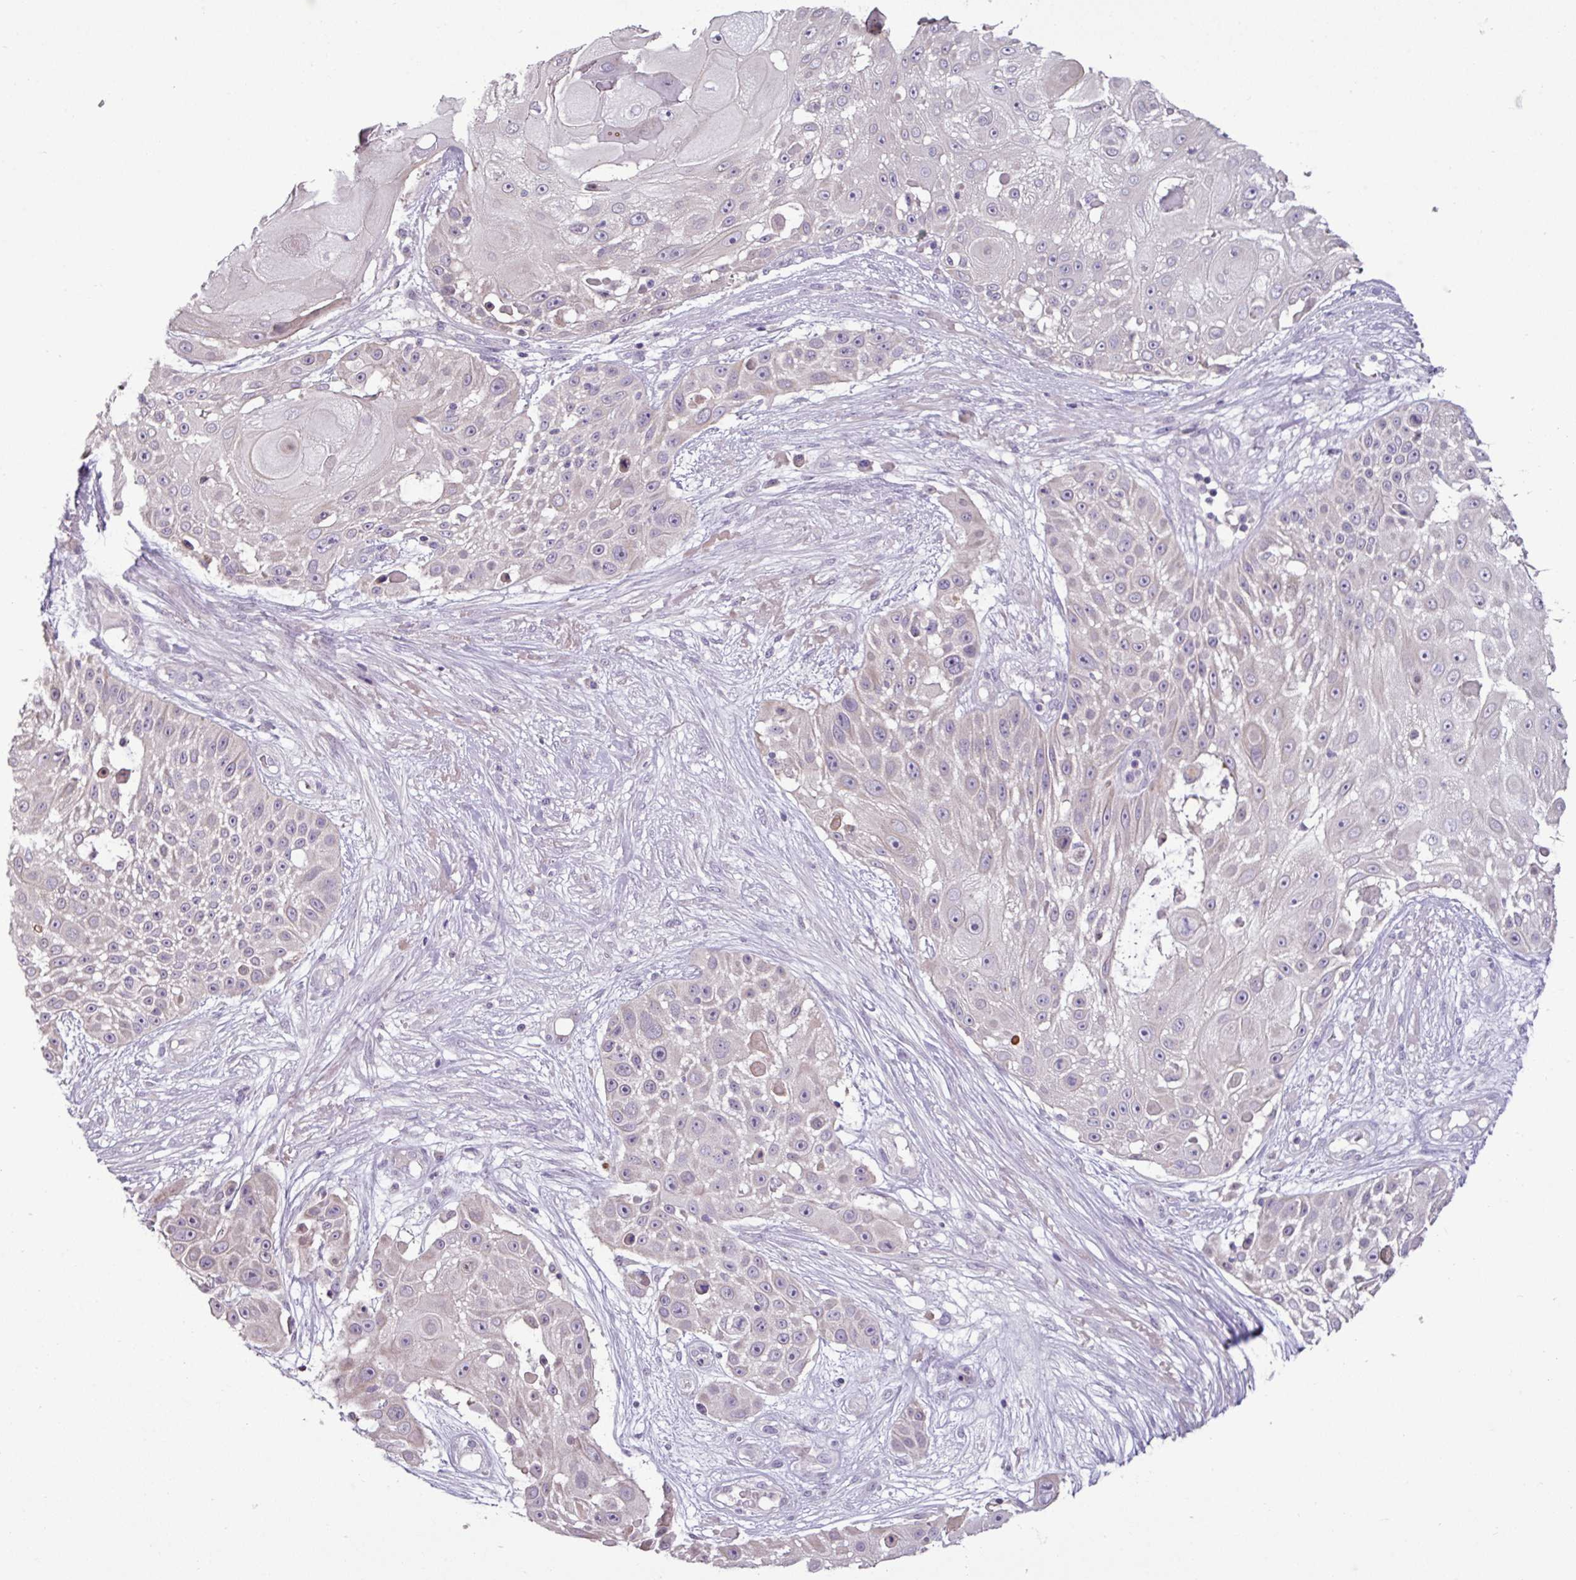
{"staining": {"intensity": "weak", "quantity": "<25%", "location": "cytoplasmic/membranous"}, "tissue": "skin cancer", "cell_type": "Tumor cells", "image_type": "cancer", "snomed": [{"axis": "morphology", "description": "Squamous cell carcinoma, NOS"}, {"axis": "topography", "description": "Skin"}], "caption": "Immunohistochemistry (IHC) histopathology image of neoplastic tissue: squamous cell carcinoma (skin) stained with DAB (3,3'-diaminobenzidine) displays no significant protein positivity in tumor cells. Brightfield microscopy of immunohistochemistry (IHC) stained with DAB (3,3'-diaminobenzidine) (brown) and hematoxylin (blue), captured at high magnification.", "gene": "PNLDC1", "patient": {"sex": "female", "age": 86}}